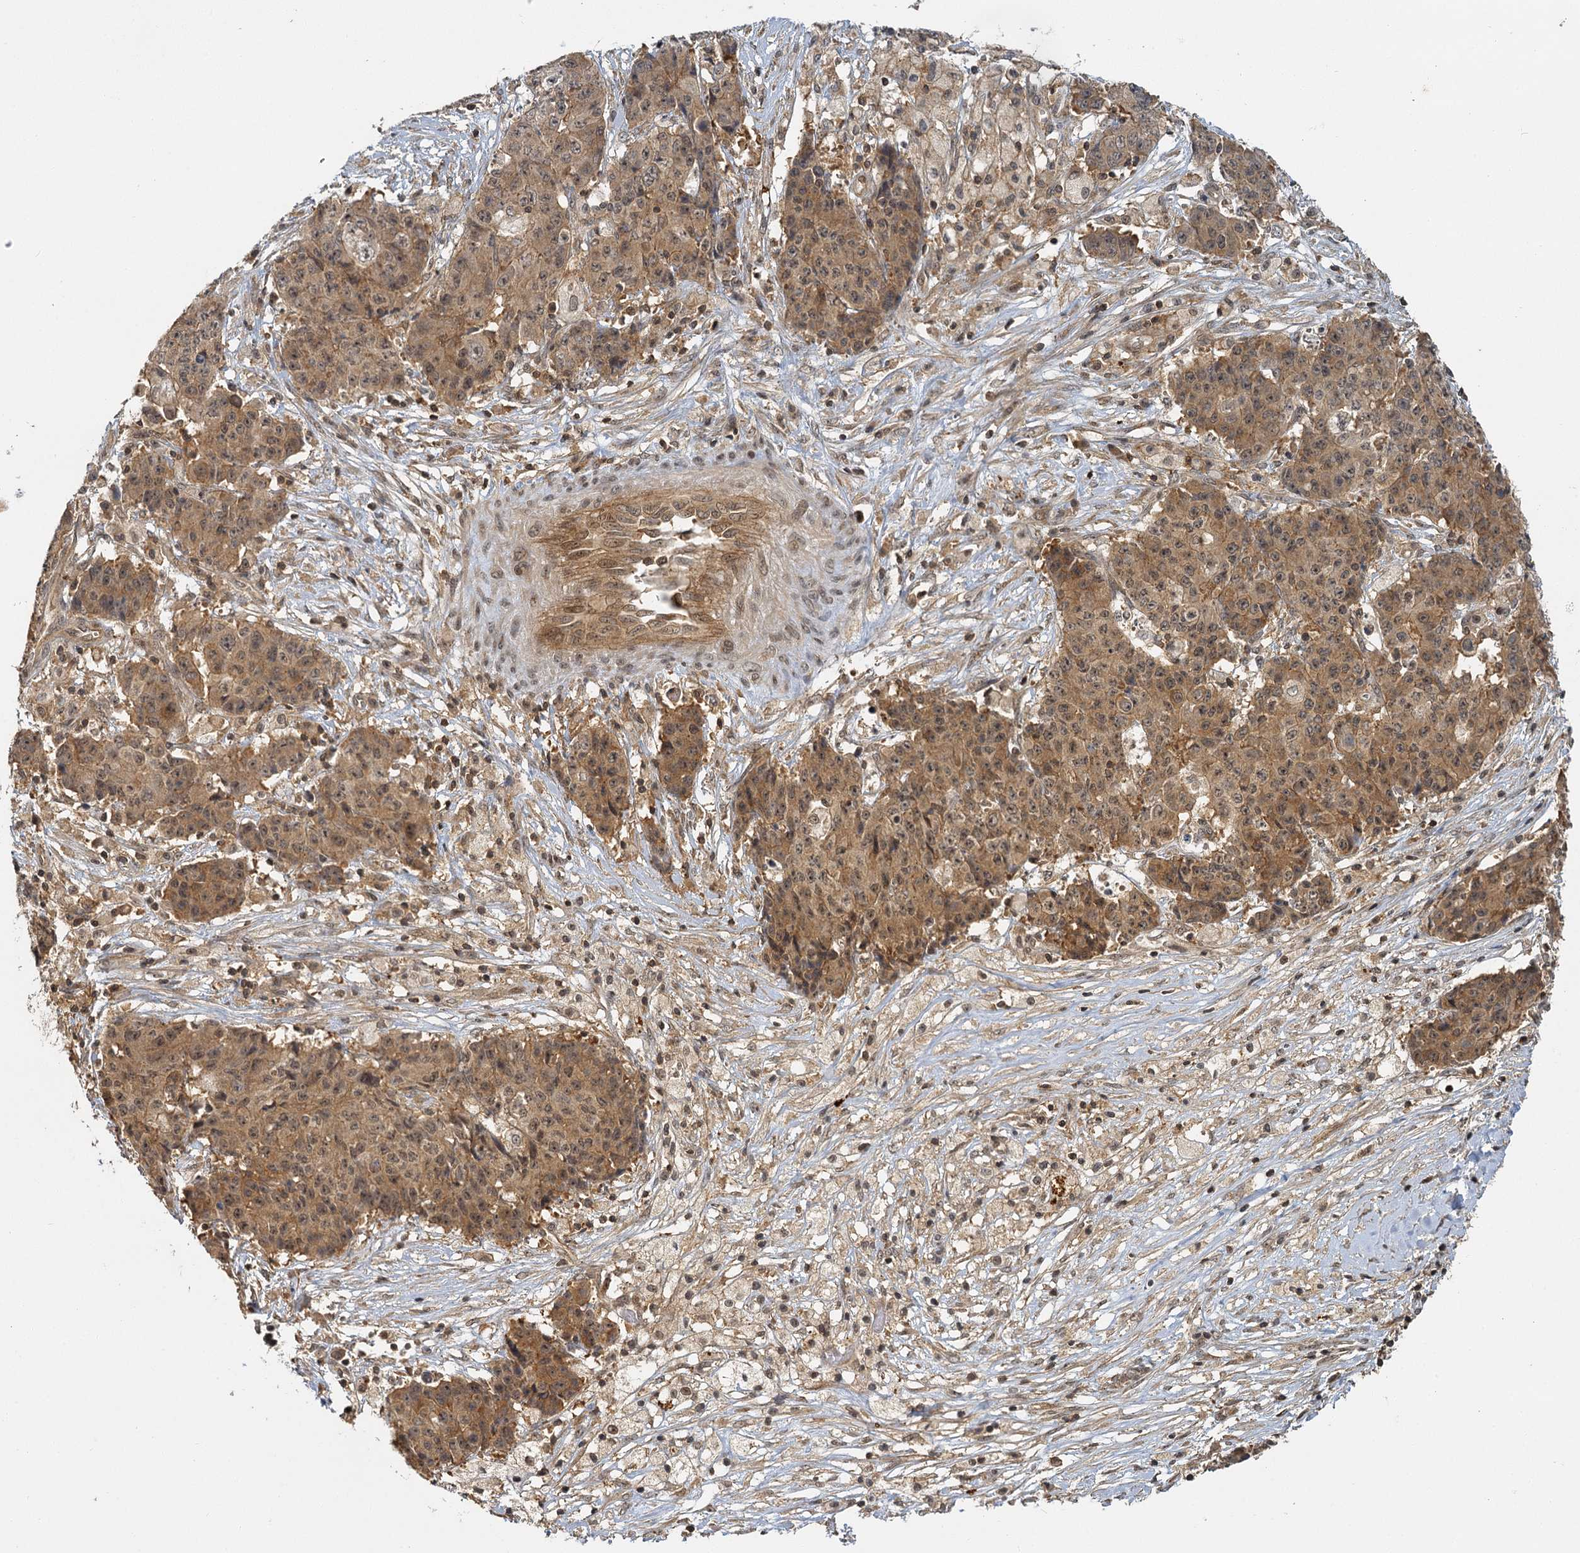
{"staining": {"intensity": "moderate", "quantity": ">75%", "location": "cytoplasmic/membranous,nuclear"}, "tissue": "ovarian cancer", "cell_type": "Tumor cells", "image_type": "cancer", "snomed": [{"axis": "morphology", "description": "Carcinoma, endometroid"}, {"axis": "topography", "description": "Ovary"}], "caption": "A histopathology image of human ovarian cancer (endometroid carcinoma) stained for a protein exhibits moderate cytoplasmic/membranous and nuclear brown staining in tumor cells.", "gene": "ZNF549", "patient": {"sex": "female", "age": 42}}